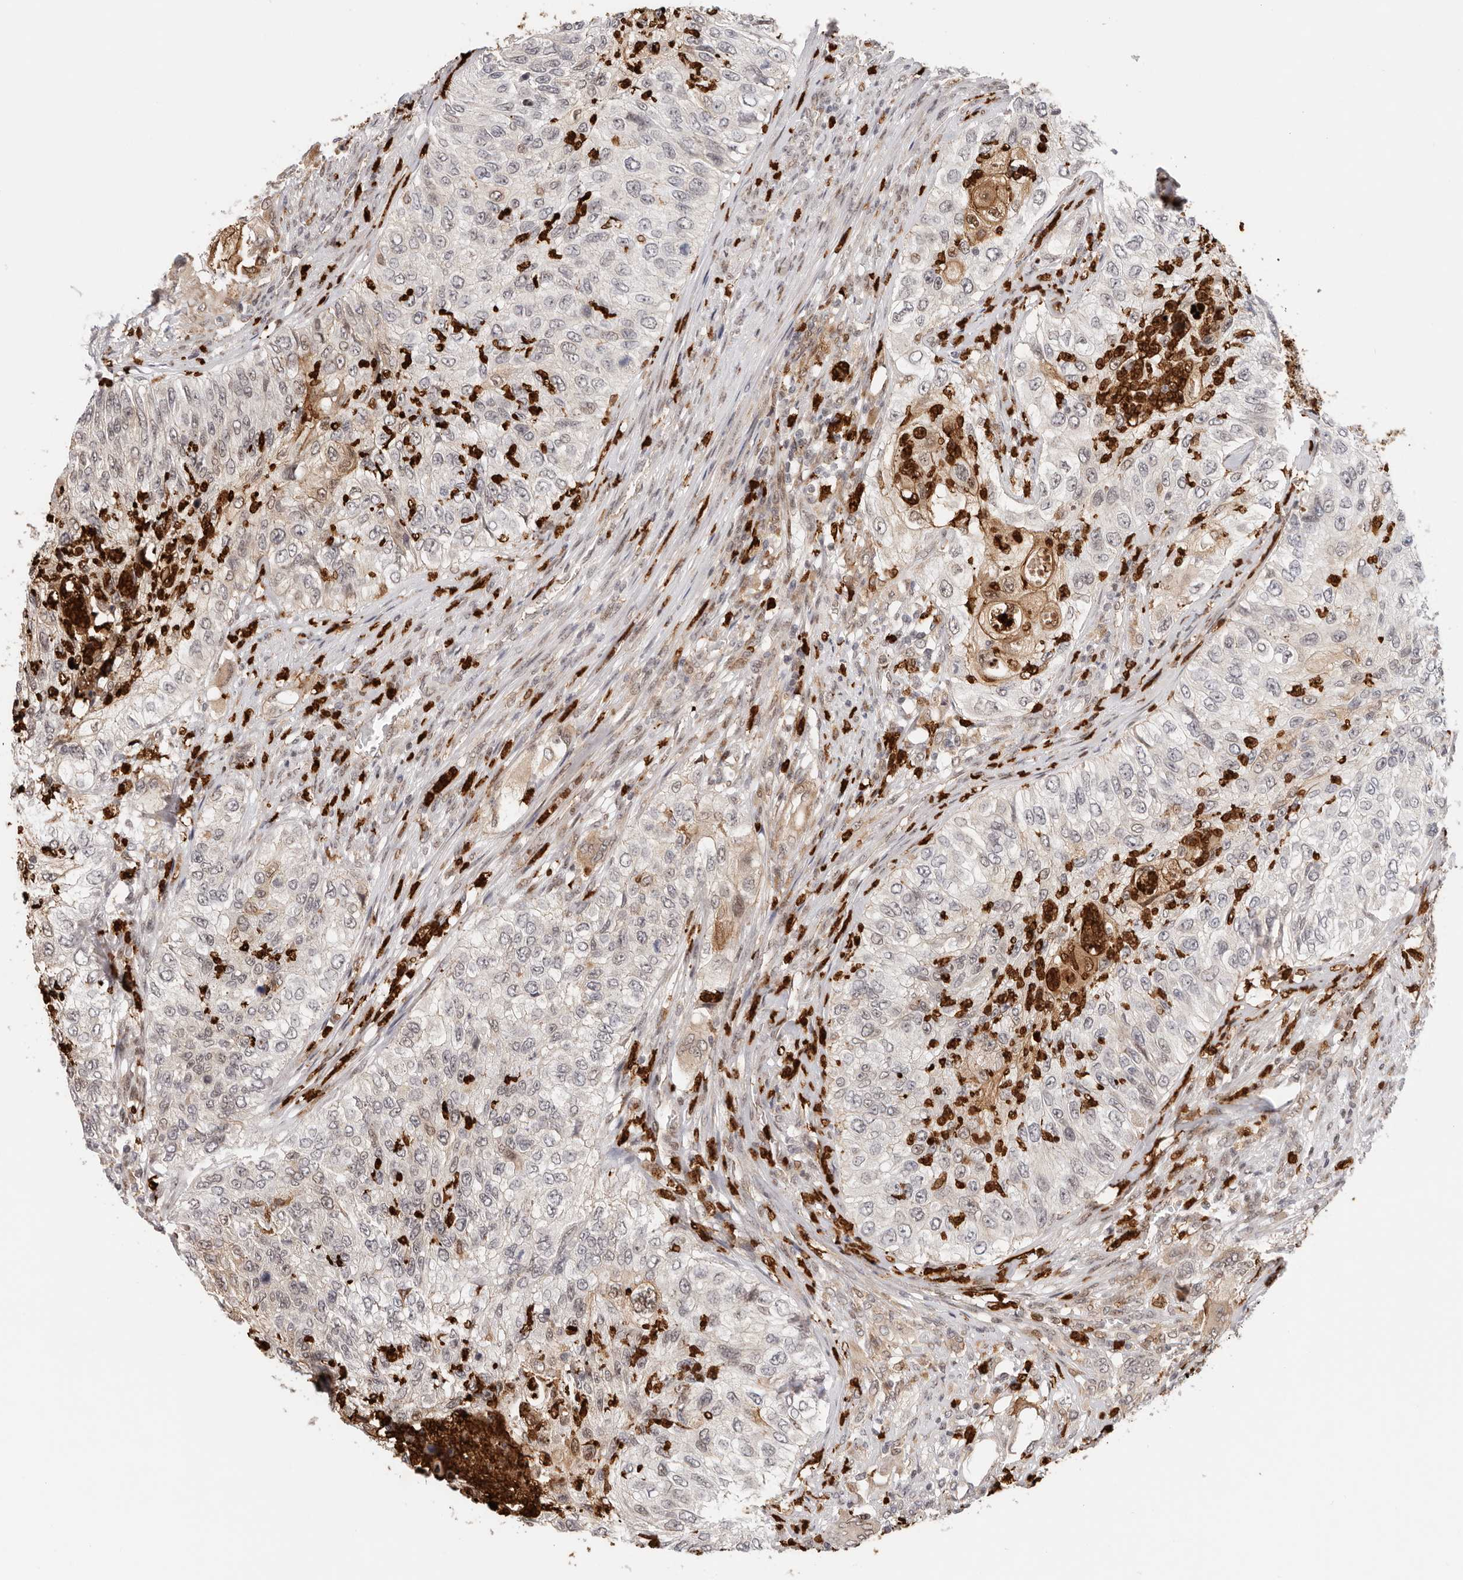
{"staining": {"intensity": "negative", "quantity": "none", "location": "none"}, "tissue": "urothelial cancer", "cell_type": "Tumor cells", "image_type": "cancer", "snomed": [{"axis": "morphology", "description": "Urothelial carcinoma, High grade"}, {"axis": "topography", "description": "Urinary bladder"}], "caption": "Protein analysis of urothelial cancer demonstrates no significant staining in tumor cells. Brightfield microscopy of immunohistochemistry (IHC) stained with DAB (3,3'-diaminobenzidine) (brown) and hematoxylin (blue), captured at high magnification.", "gene": "AFDN", "patient": {"sex": "female", "age": 60}}